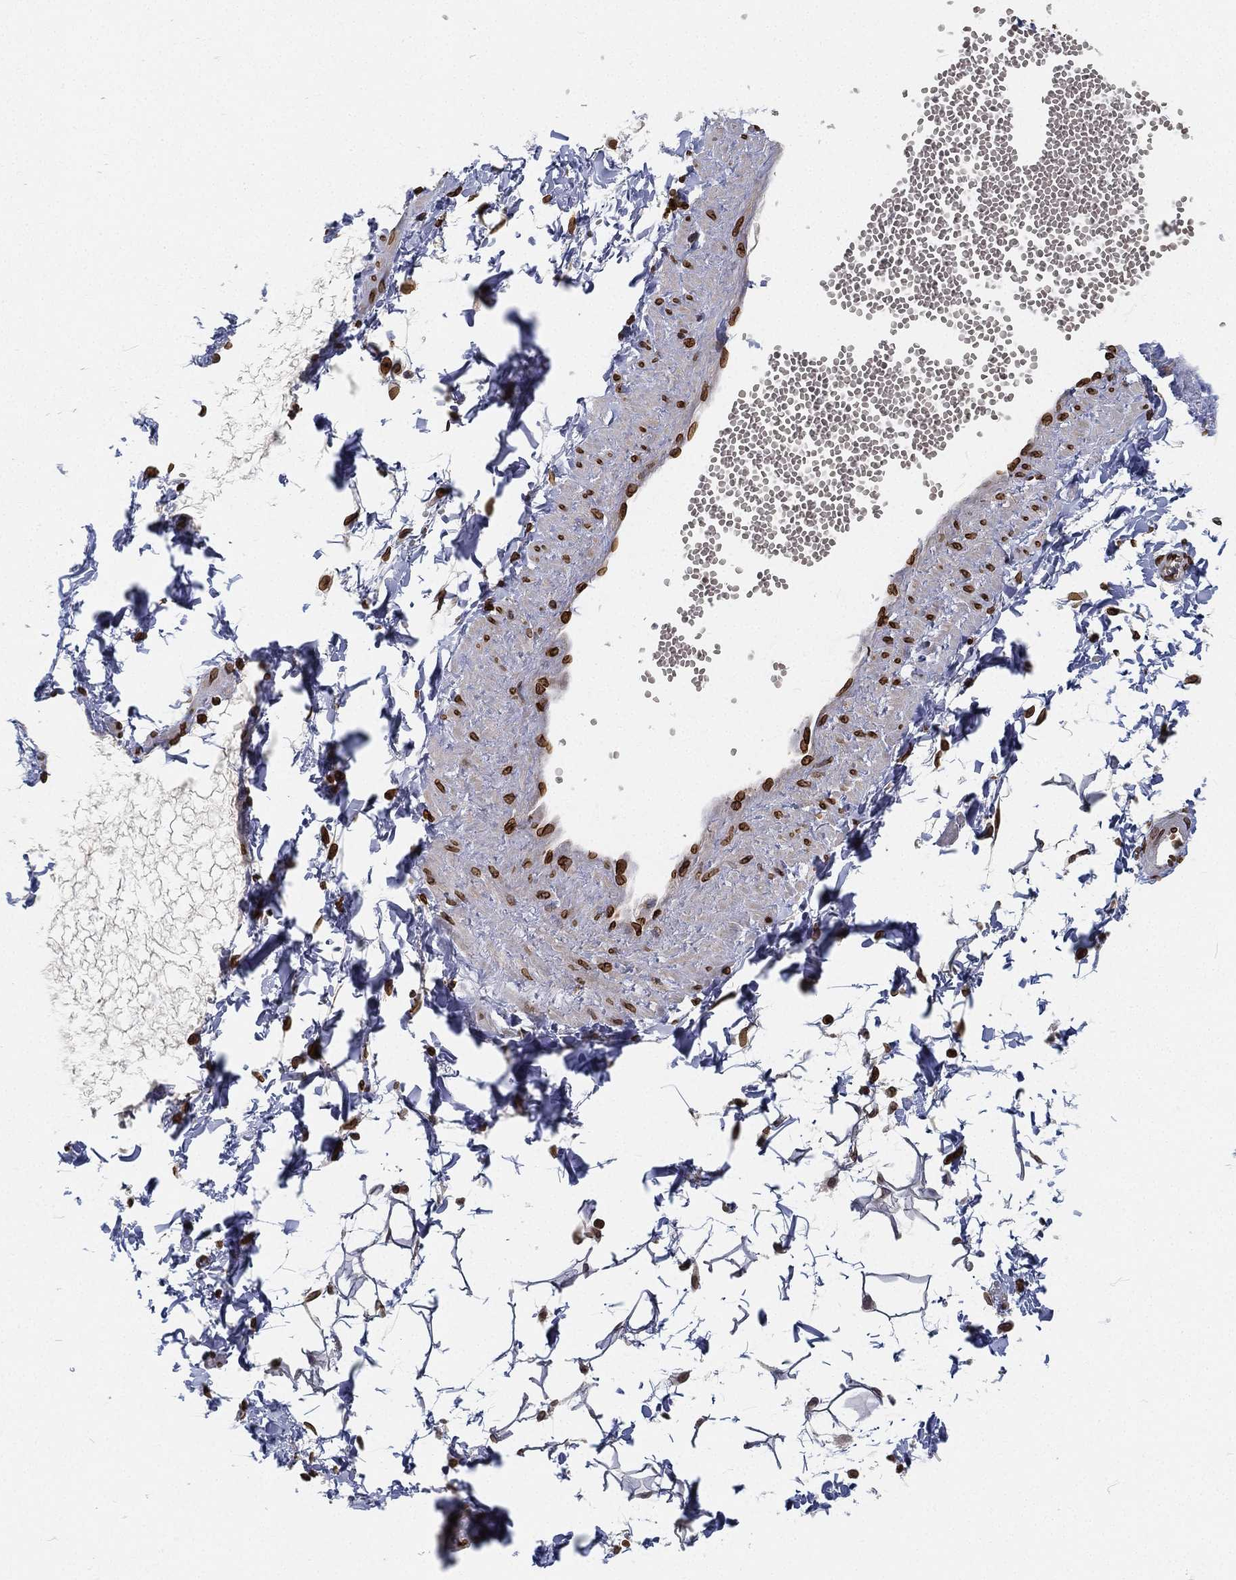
{"staining": {"intensity": "moderate", "quantity": "<25%", "location": "nuclear"}, "tissue": "adipose tissue", "cell_type": "Adipocytes", "image_type": "normal", "snomed": [{"axis": "morphology", "description": "Normal tissue, NOS"}, {"axis": "topography", "description": "Smooth muscle"}, {"axis": "topography", "description": "Peripheral nerve tissue"}], "caption": "Adipose tissue stained for a protein (brown) reveals moderate nuclear positive expression in approximately <25% of adipocytes.", "gene": "PALB2", "patient": {"sex": "male", "age": 22}}